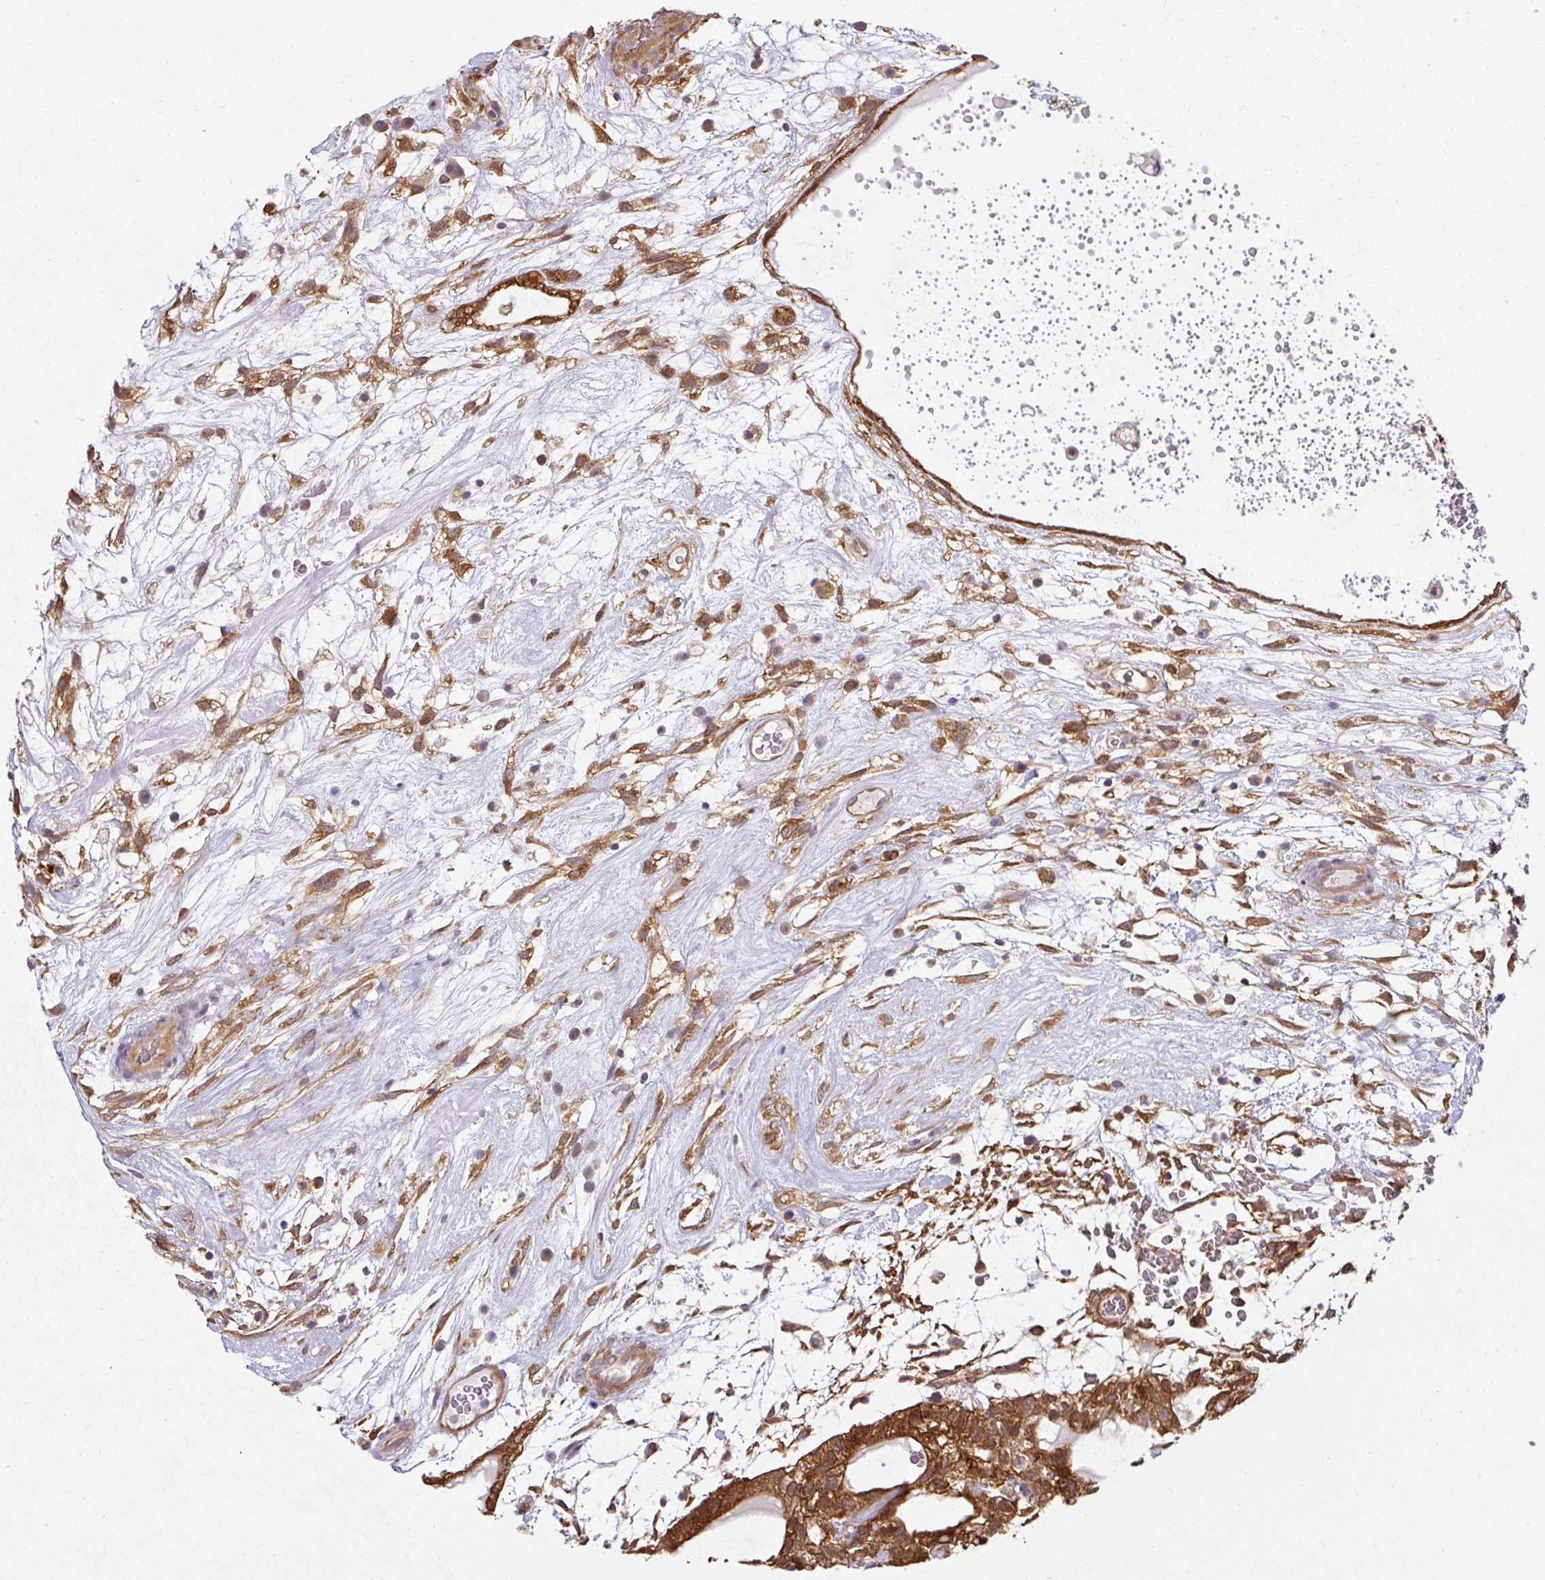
{"staining": {"intensity": "strong", "quantity": ">75%", "location": "cytoplasmic/membranous"}, "tissue": "testis cancer", "cell_type": "Tumor cells", "image_type": "cancer", "snomed": [{"axis": "morphology", "description": "Carcinoma, Embryonal, NOS"}, {"axis": "topography", "description": "Testis"}], "caption": "This is a micrograph of immunohistochemistry (IHC) staining of testis cancer (embryonal carcinoma), which shows strong staining in the cytoplasmic/membranous of tumor cells.", "gene": "ST13", "patient": {"sex": "male", "age": 32}}